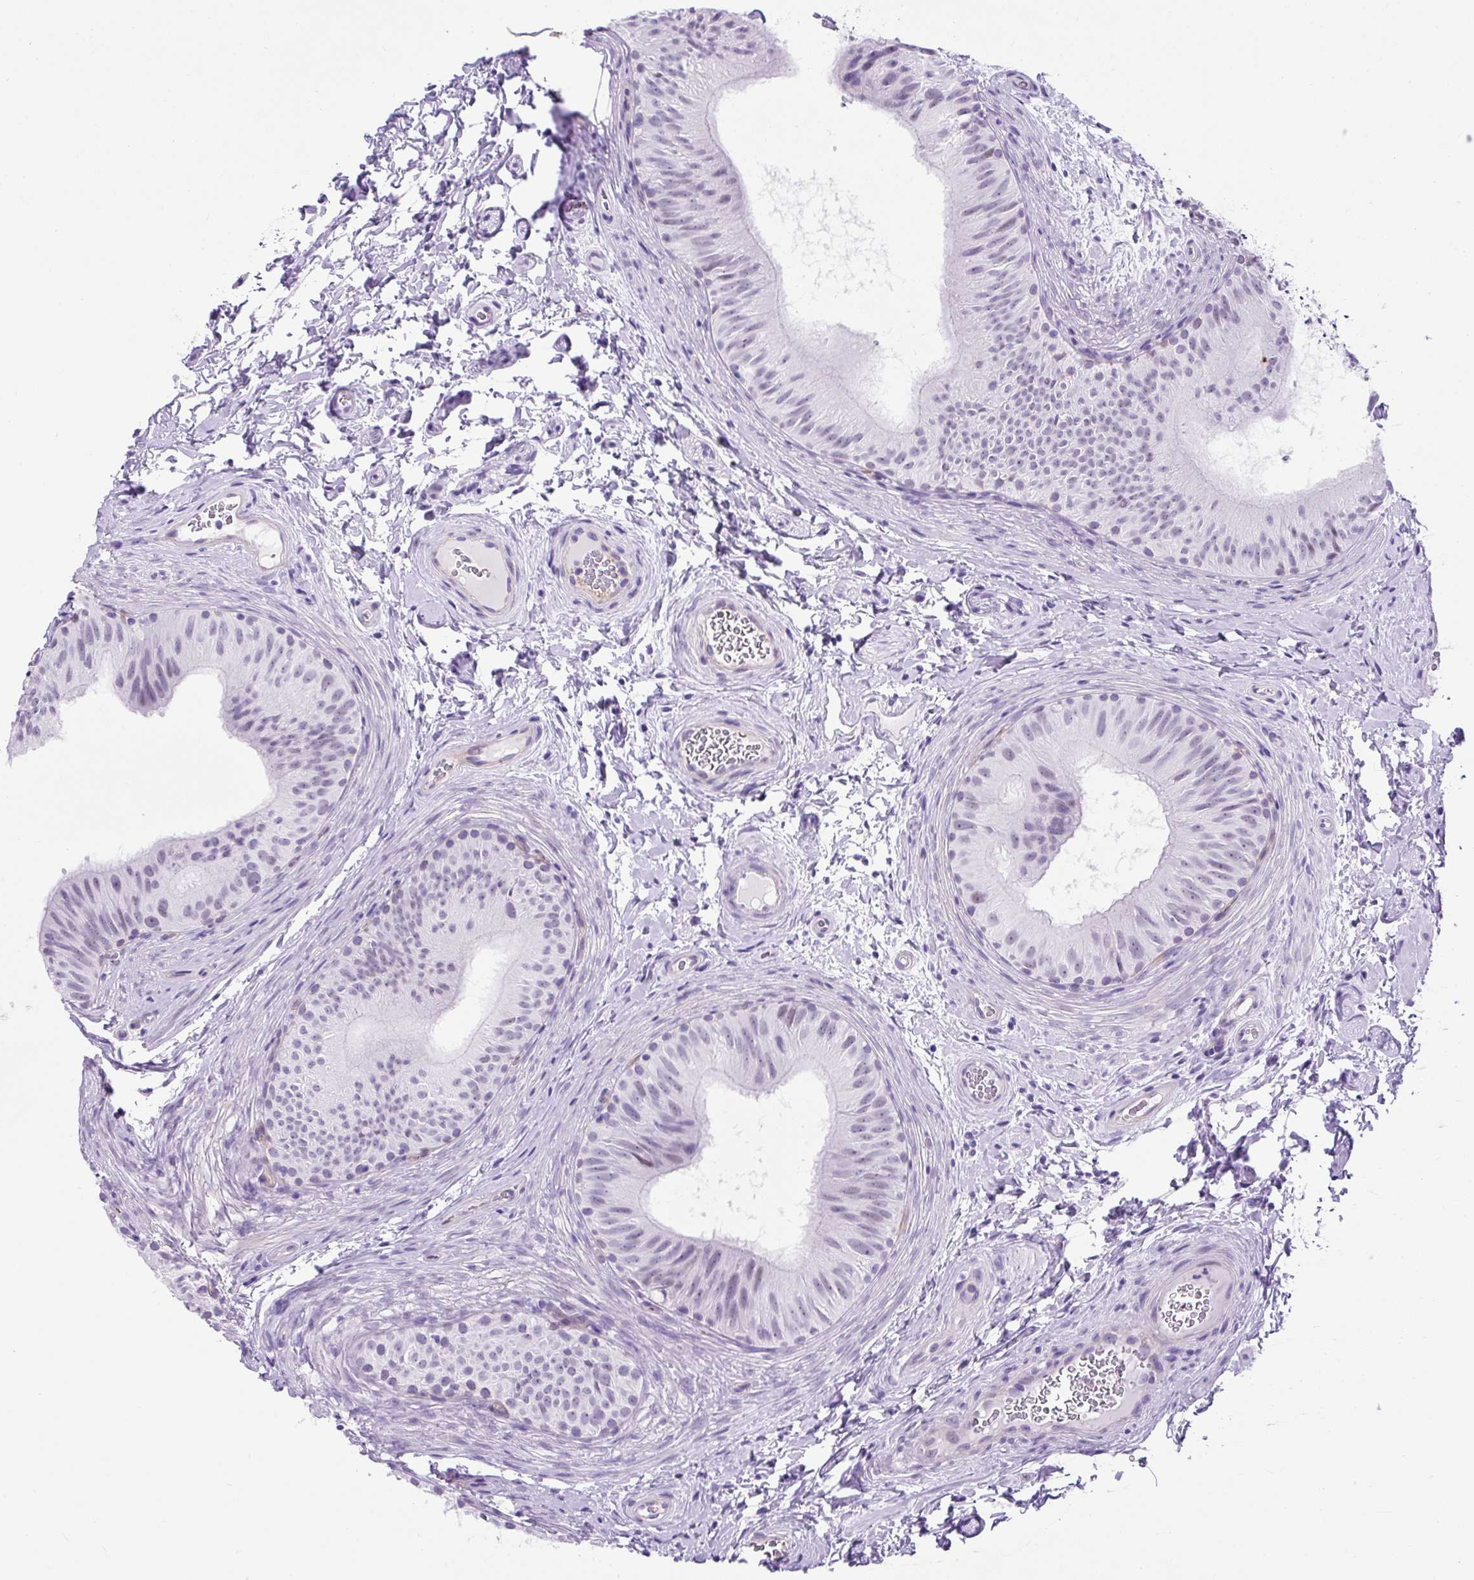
{"staining": {"intensity": "negative", "quantity": "none", "location": "none"}, "tissue": "epididymis", "cell_type": "Glandular cells", "image_type": "normal", "snomed": [{"axis": "morphology", "description": "Normal tissue, NOS"}, {"axis": "topography", "description": "Epididymis"}], "caption": "Immunohistochemistry (IHC) photomicrograph of normal epididymis: human epididymis stained with DAB demonstrates no significant protein expression in glandular cells. (Stains: DAB immunohistochemistry with hematoxylin counter stain, Microscopy: brightfield microscopy at high magnification).", "gene": "KRT12", "patient": {"sex": "male", "age": 24}}